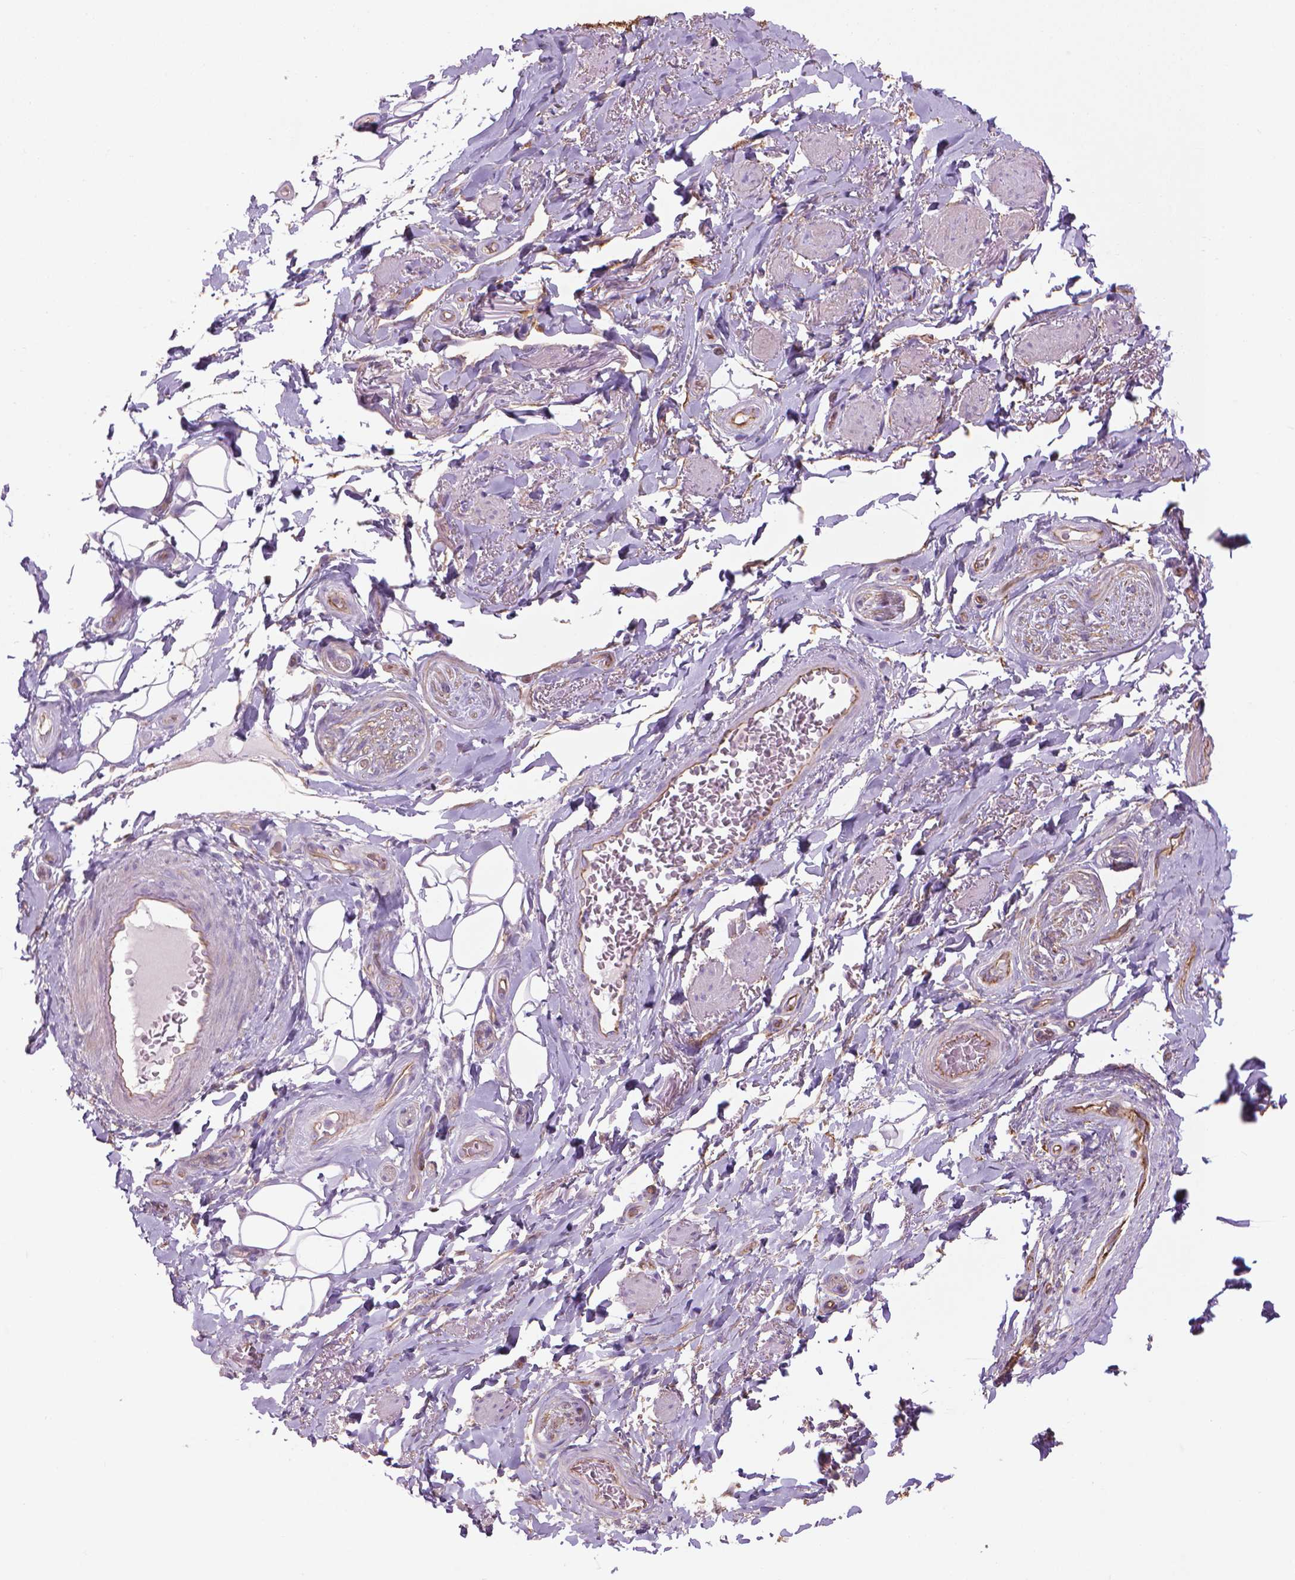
{"staining": {"intensity": "negative", "quantity": "none", "location": "none"}, "tissue": "adipose tissue", "cell_type": "Adipocytes", "image_type": "normal", "snomed": [{"axis": "morphology", "description": "Normal tissue, NOS"}, {"axis": "topography", "description": "Anal"}, {"axis": "topography", "description": "Peripheral nerve tissue"}], "caption": "Histopathology image shows no protein positivity in adipocytes of benign adipose tissue.", "gene": "TENT5A", "patient": {"sex": "male", "age": 53}}